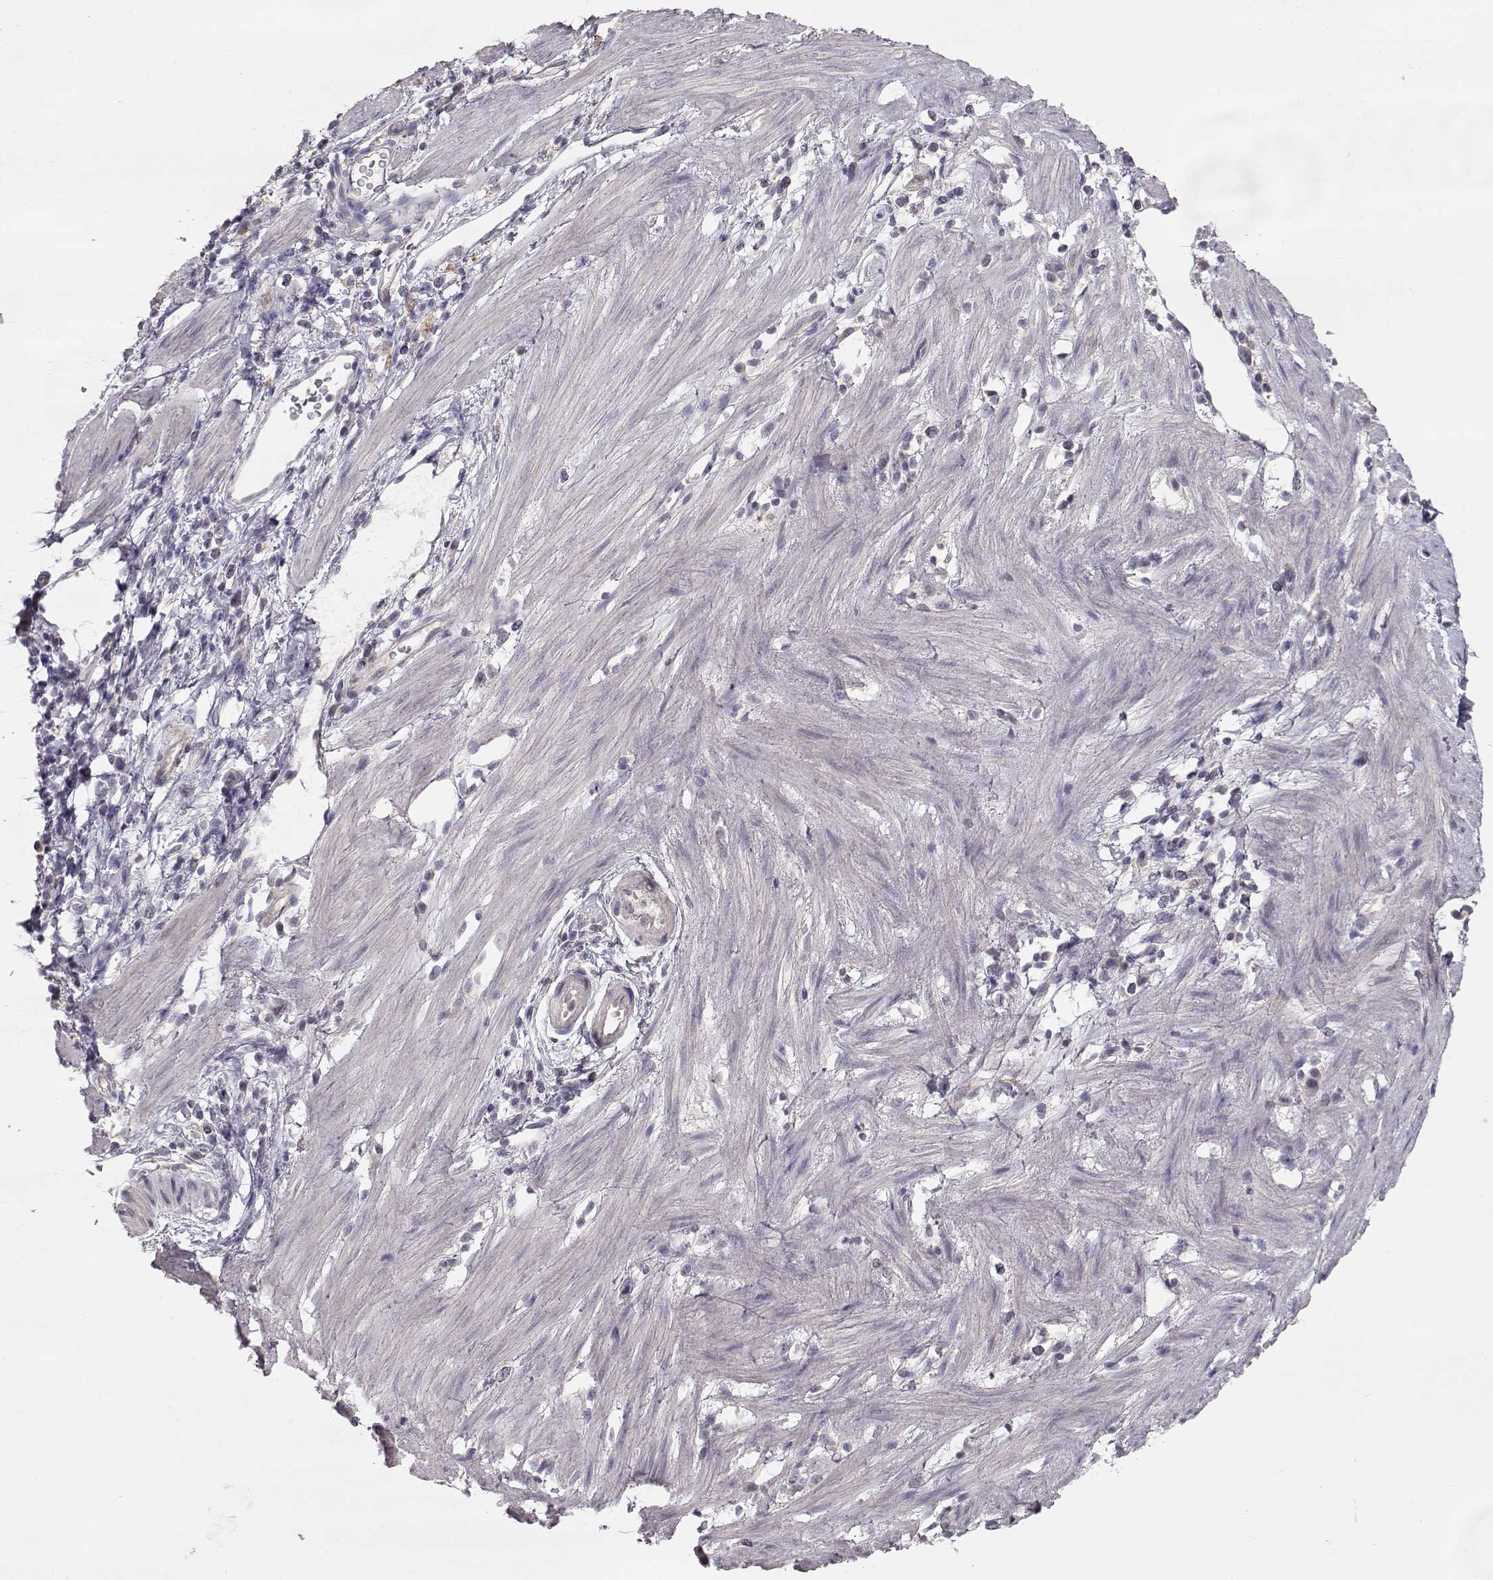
{"staining": {"intensity": "negative", "quantity": "none", "location": "none"}, "tissue": "stomach cancer", "cell_type": "Tumor cells", "image_type": "cancer", "snomed": [{"axis": "morphology", "description": "Adenocarcinoma, NOS"}, {"axis": "topography", "description": "Stomach"}], "caption": "The histopathology image demonstrates no significant positivity in tumor cells of stomach cancer.", "gene": "ARHGAP8", "patient": {"sex": "male", "age": 58}}